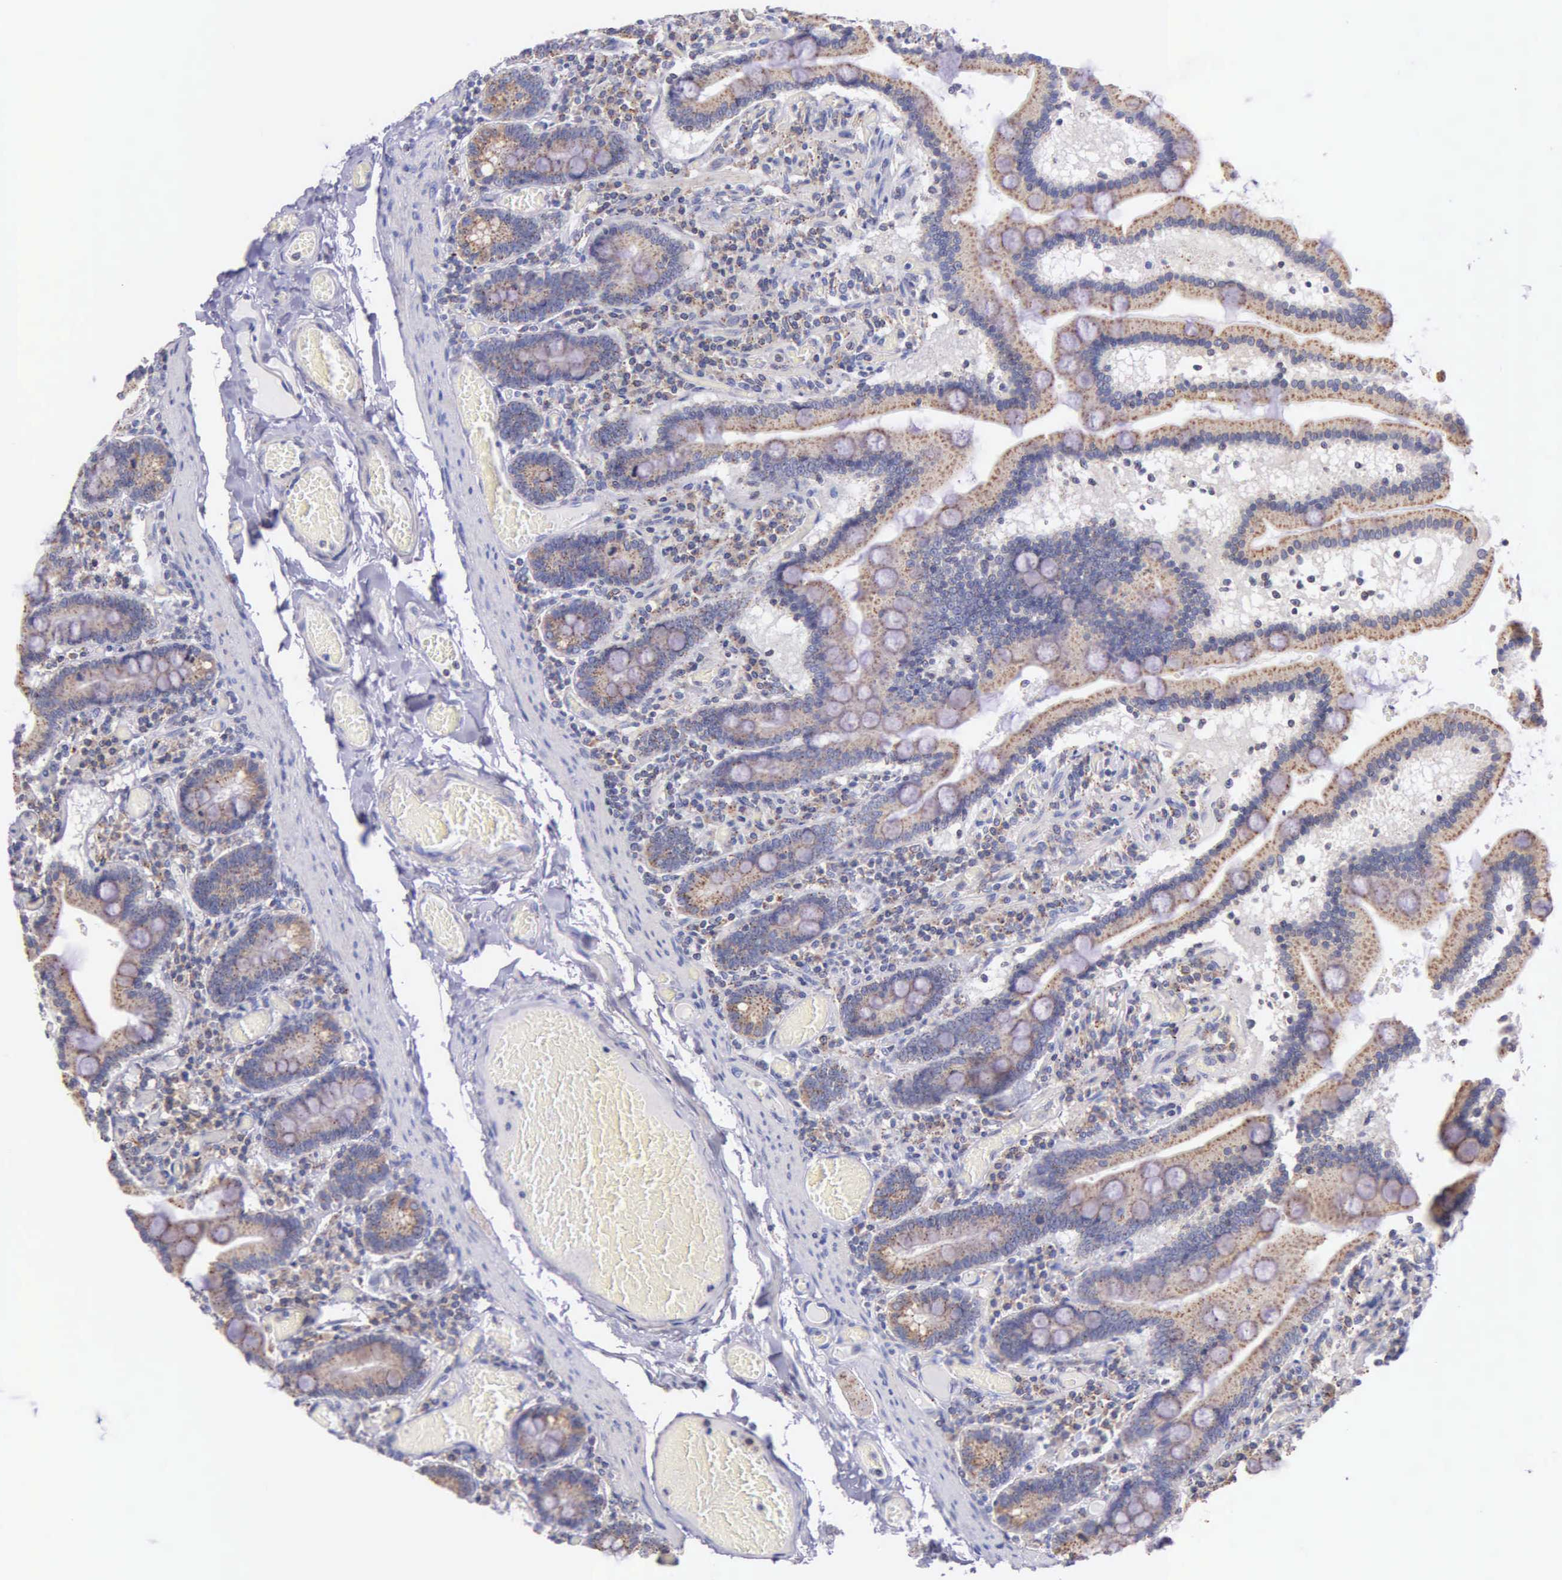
{"staining": {"intensity": "weak", "quantity": ">75%", "location": "cytoplasmic/membranous"}, "tissue": "small intestine", "cell_type": "Glandular cells", "image_type": "normal", "snomed": [{"axis": "morphology", "description": "Normal tissue, NOS"}, {"axis": "topography", "description": "Small intestine"}], "caption": "Small intestine stained for a protein displays weak cytoplasmic/membranous positivity in glandular cells. (brown staining indicates protein expression, while blue staining denotes nuclei).", "gene": "CTAGE15", "patient": {"sex": "male", "age": 59}}